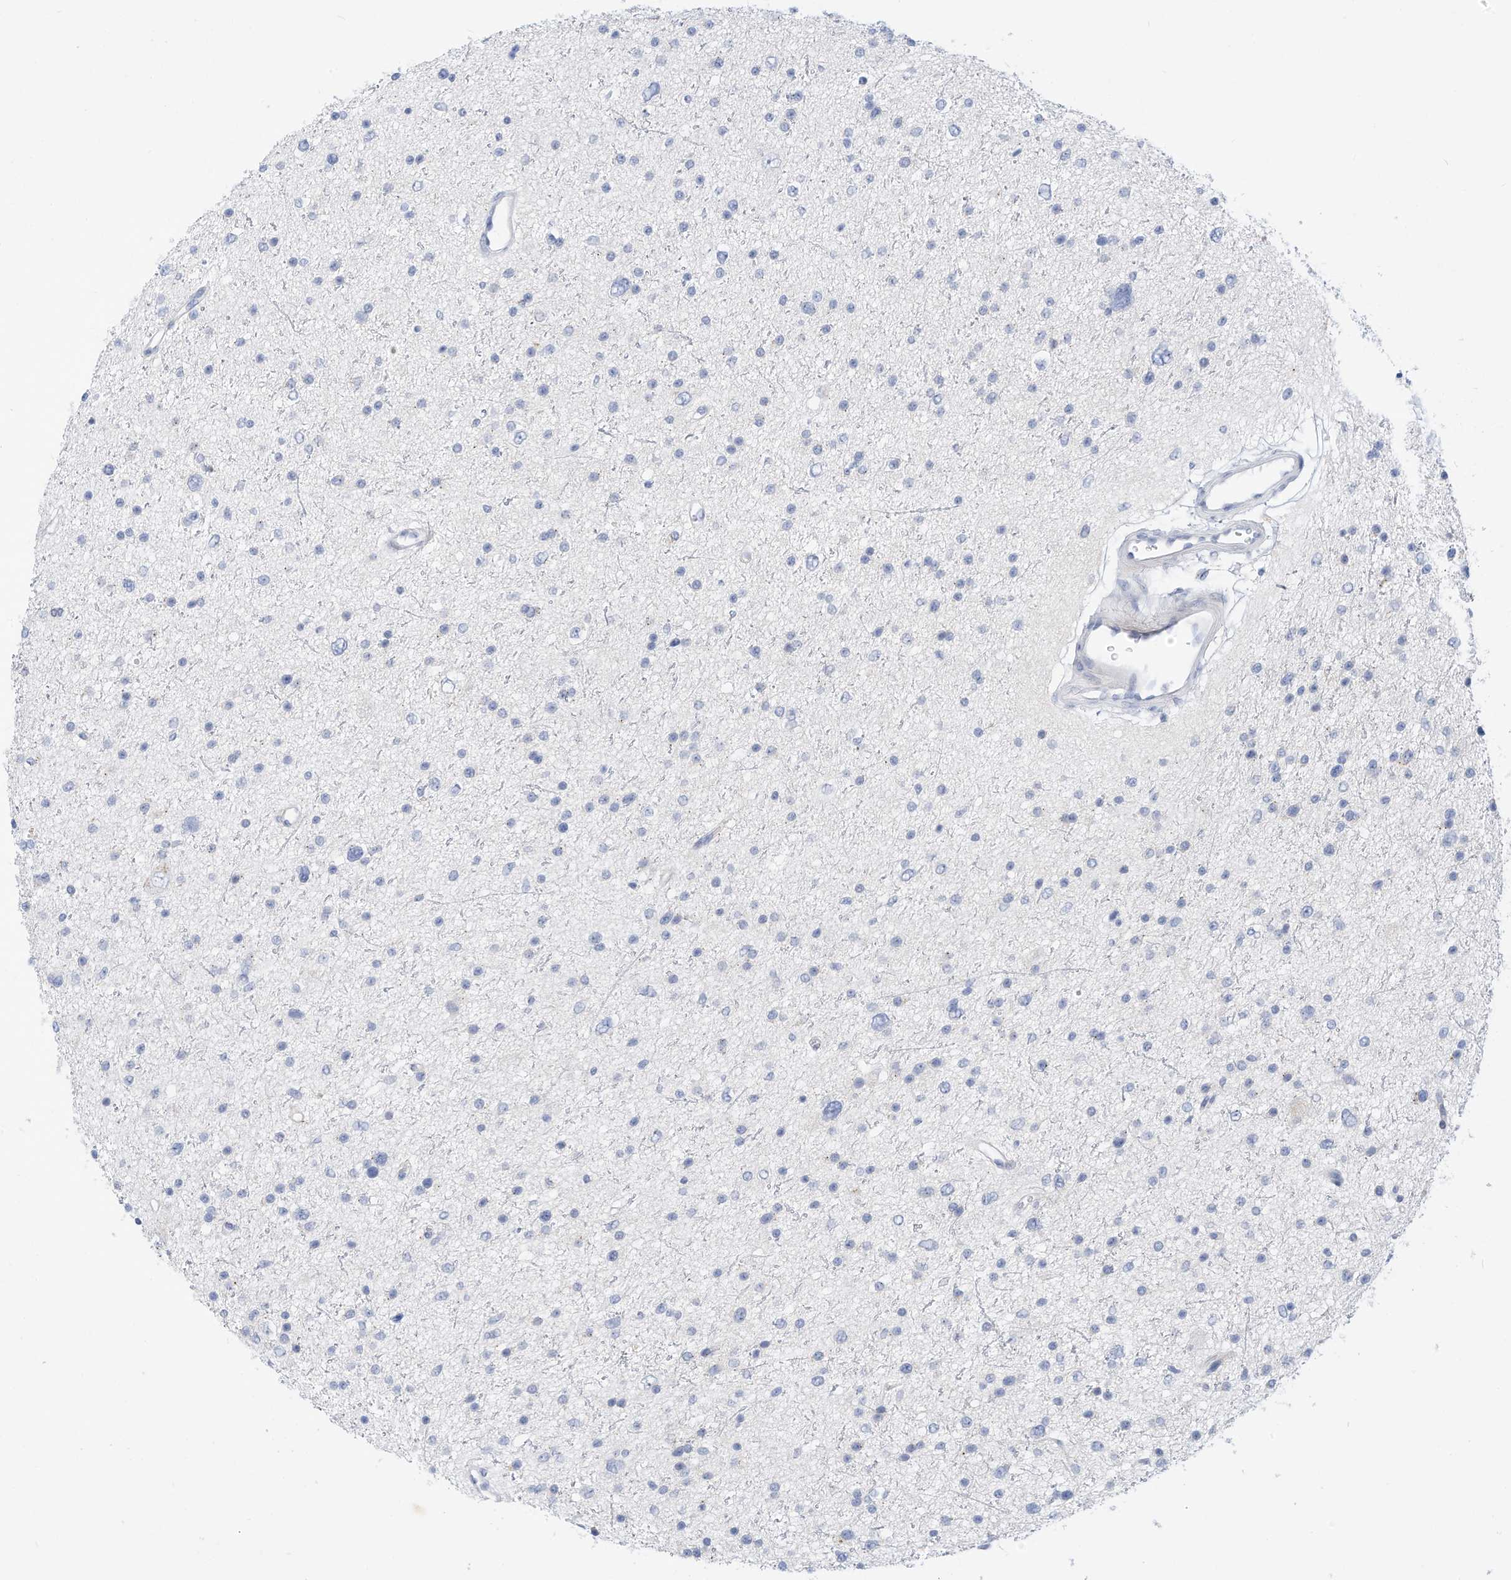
{"staining": {"intensity": "negative", "quantity": "none", "location": "none"}, "tissue": "glioma", "cell_type": "Tumor cells", "image_type": "cancer", "snomed": [{"axis": "morphology", "description": "Glioma, malignant, Low grade"}, {"axis": "topography", "description": "Brain"}], "caption": "Image shows no protein staining in tumor cells of malignant glioma (low-grade) tissue.", "gene": "SPOCD1", "patient": {"sex": "female", "age": 37}}